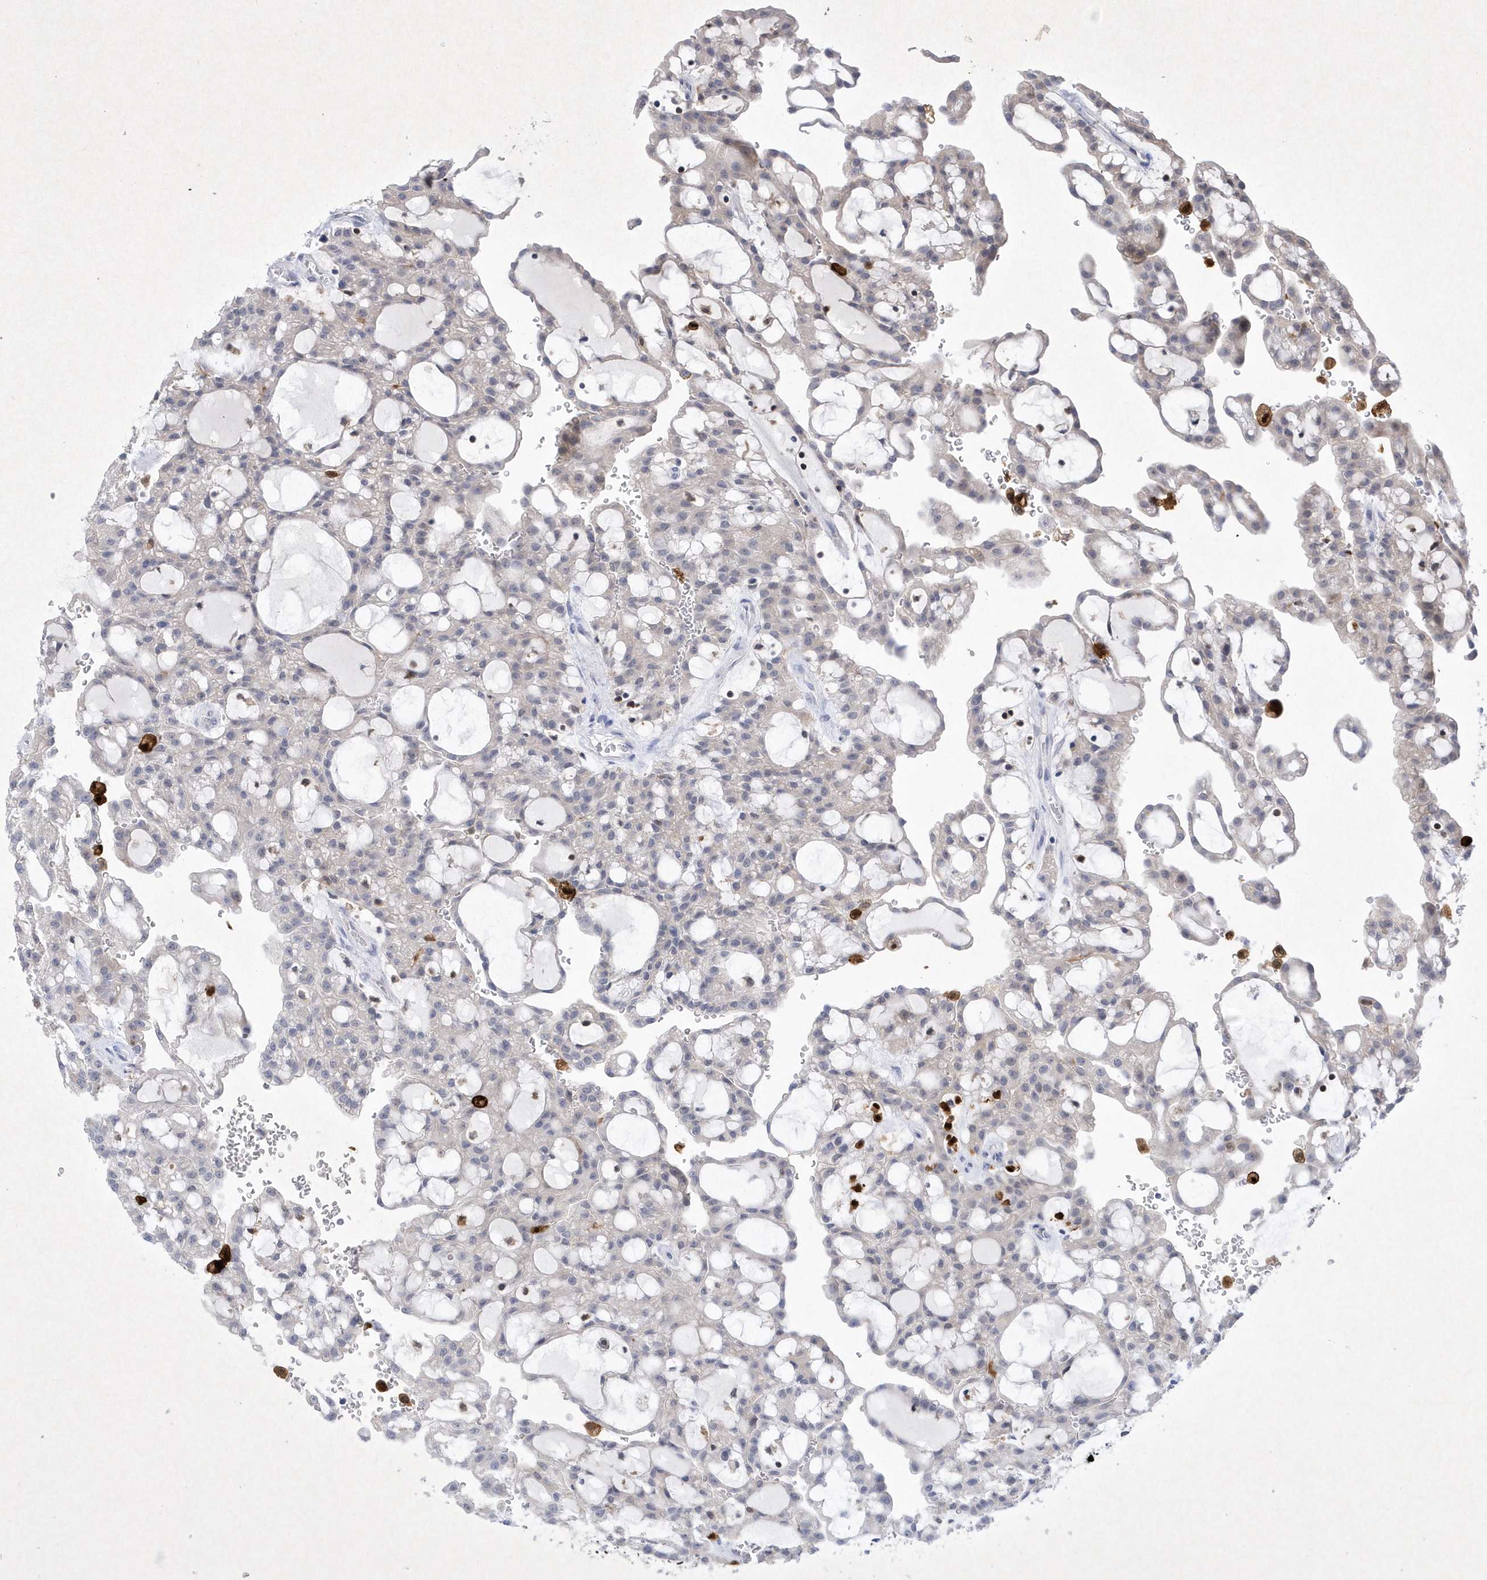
{"staining": {"intensity": "negative", "quantity": "none", "location": "none"}, "tissue": "renal cancer", "cell_type": "Tumor cells", "image_type": "cancer", "snomed": [{"axis": "morphology", "description": "Adenocarcinoma, NOS"}, {"axis": "topography", "description": "Kidney"}], "caption": "An image of adenocarcinoma (renal) stained for a protein shows no brown staining in tumor cells.", "gene": "BHLHA15", "patient": {"sex": "male", "age": 63}}